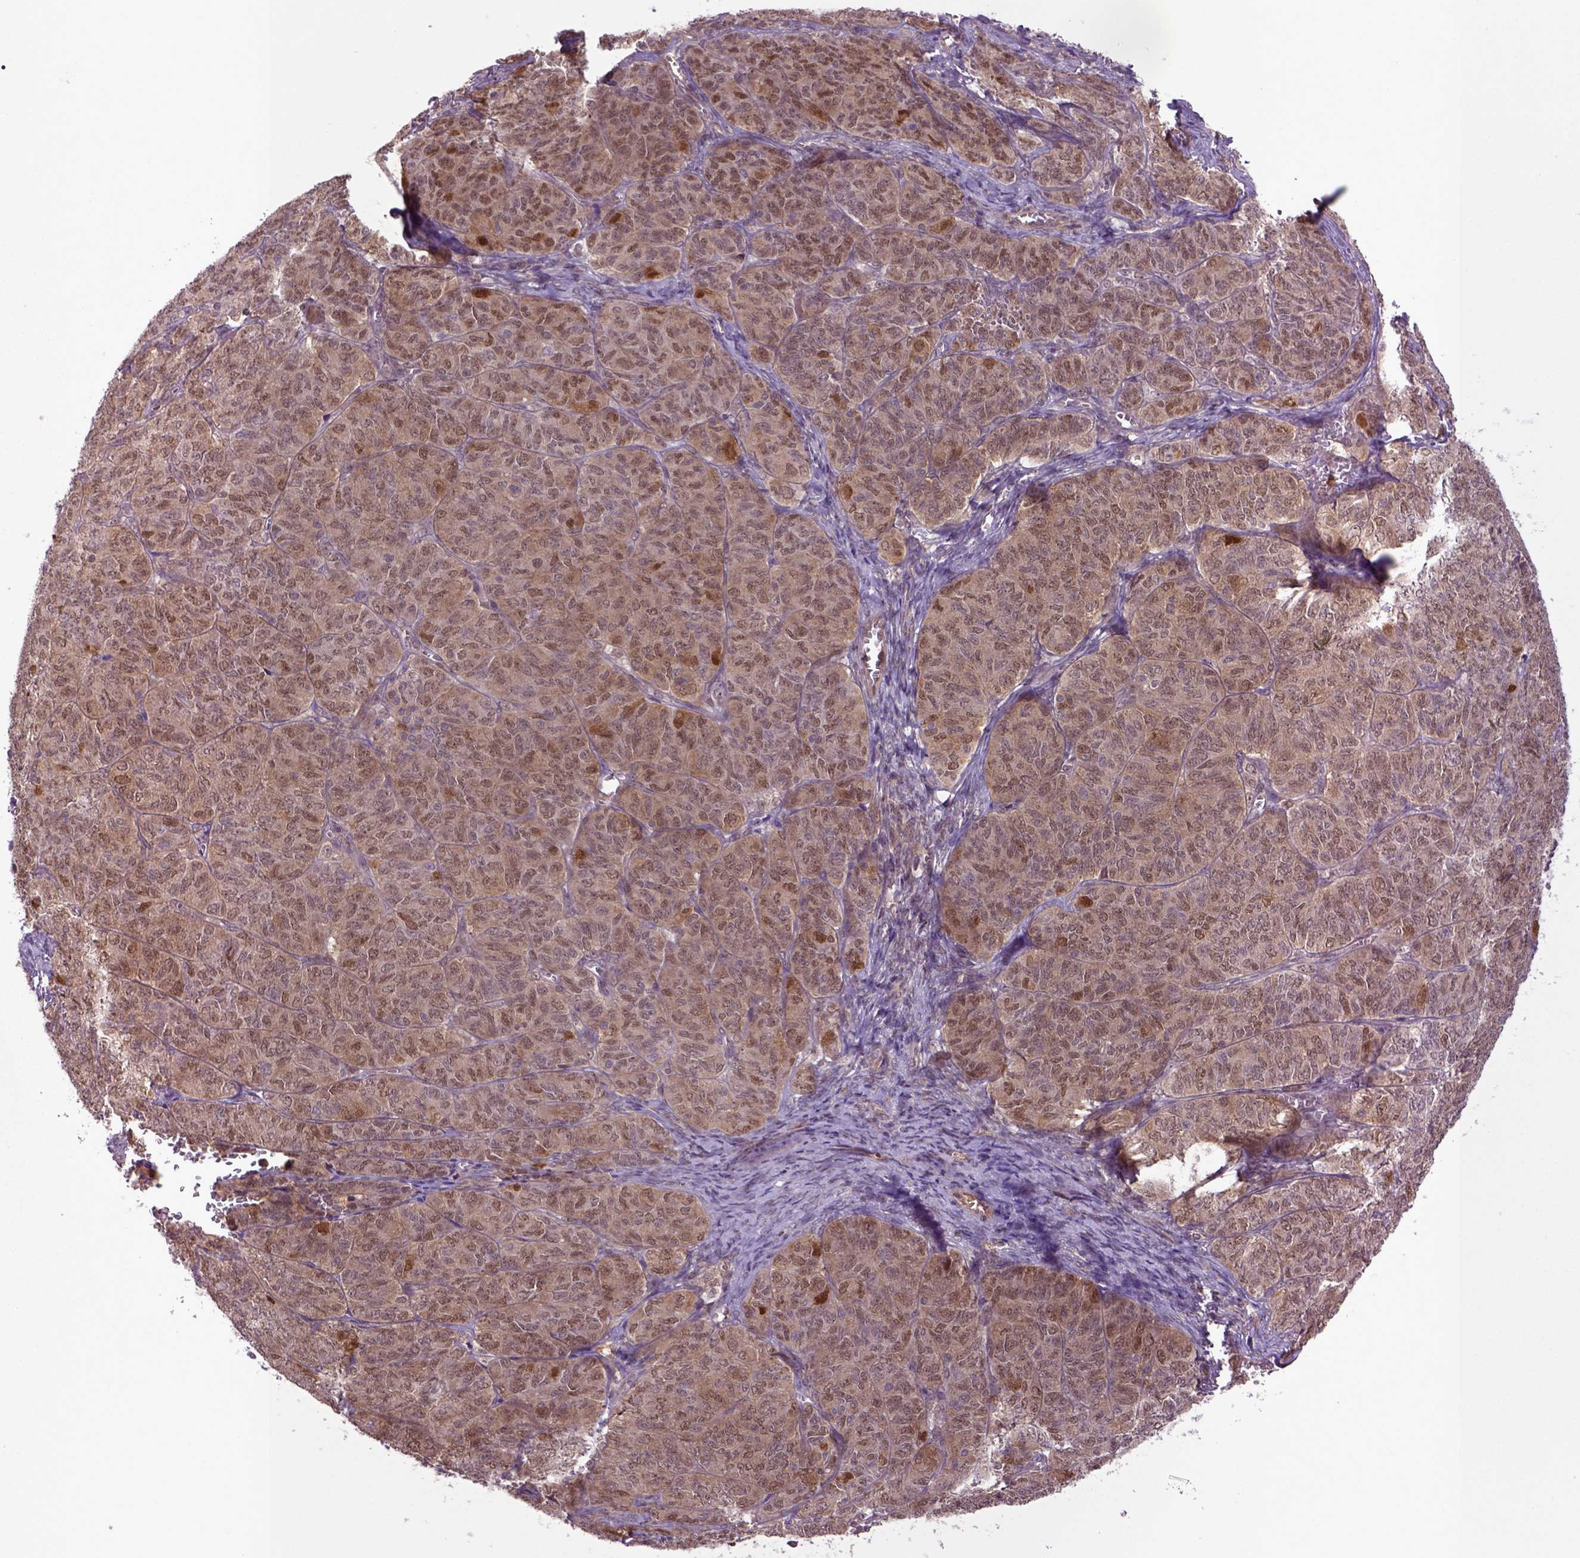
{"staining": {"intensity": "moderate", "quantity": ">75%", "location": "cytoplasmic/membranous,nuclear"}, "tissue": "ovarian cancer", "cell_type": "Tumor cells", "image_type": "cancer", "snomed": [{"axis": "morphology", "description": "Carcinoma, endometroid"}, {"axis": "topography", "description": "Ovary"}], "caption": "Immunohistochemical staining of ovarian cancer (endometroid carcinoma) reveals medium levels of moderate cytoplasmic/membranous and nuclear expression in approximately >75% of tumor cells.", "gene": "HSPBP1", "patient": {"sex": "female", "age": 80}}